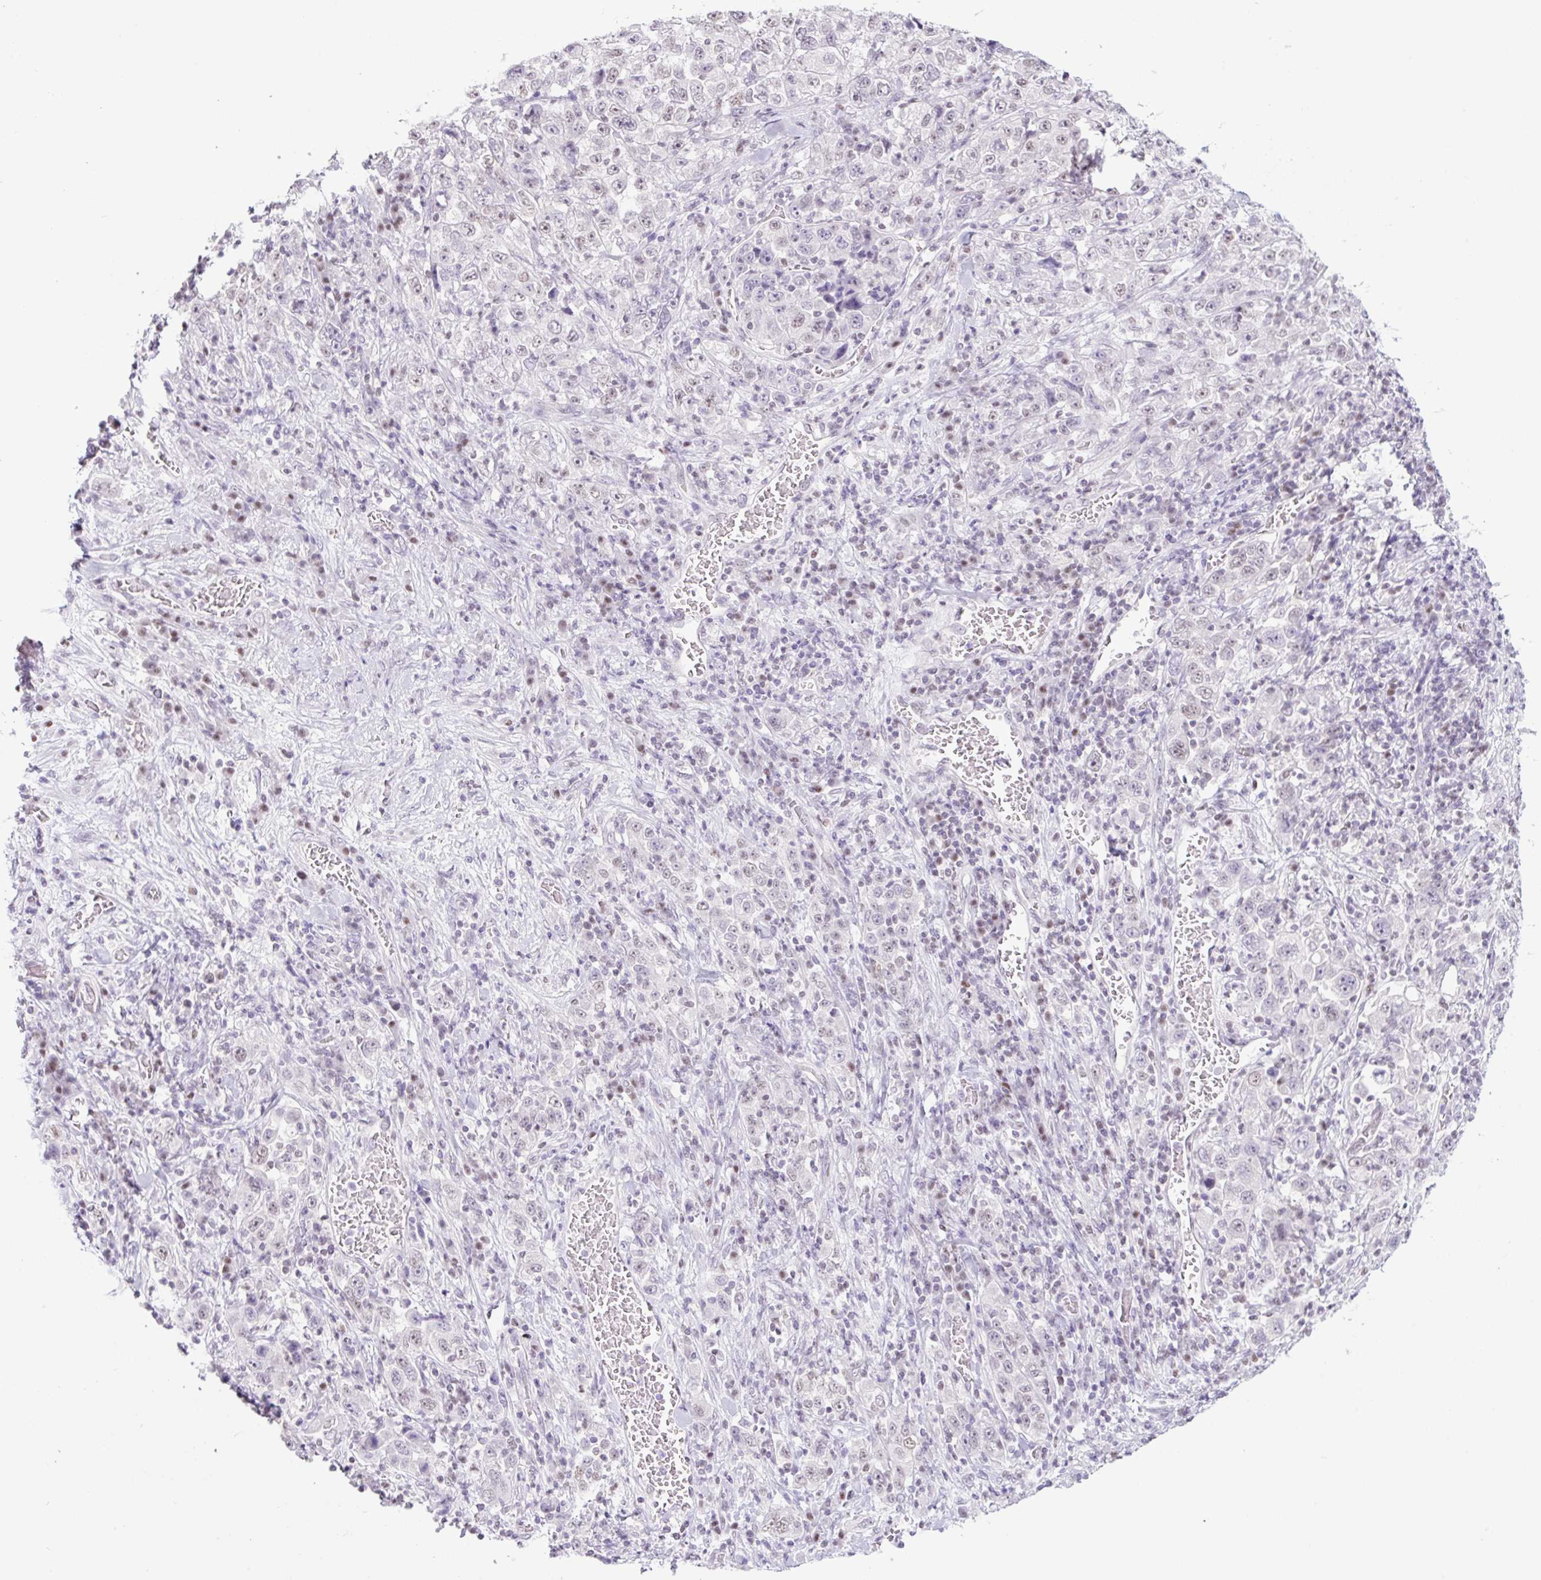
{"staining": {"intensity": "weak", "quantity": "<25%", "location": "nuclear"}, "tissue": "stomach cancer", "cell_type": "Tumor cells", "image_type": "cancer", "snomed": [{"axis": "morphology", "description": "Normal tissue, NOS"}, {"axis": "morphology", "description": "Adenocarcinoma, NOS"}, {"axis": "topography", "description": "Stomach, upper"}, {"axis": "topography", "description": "Stomach"}], "caption": "DAB immunohistochemical staining of human stomach adenocarcinoma displays no significant expression in tumor cells.", "gene": "TLE3", "patient": {"sex": "male", "age": 59}}